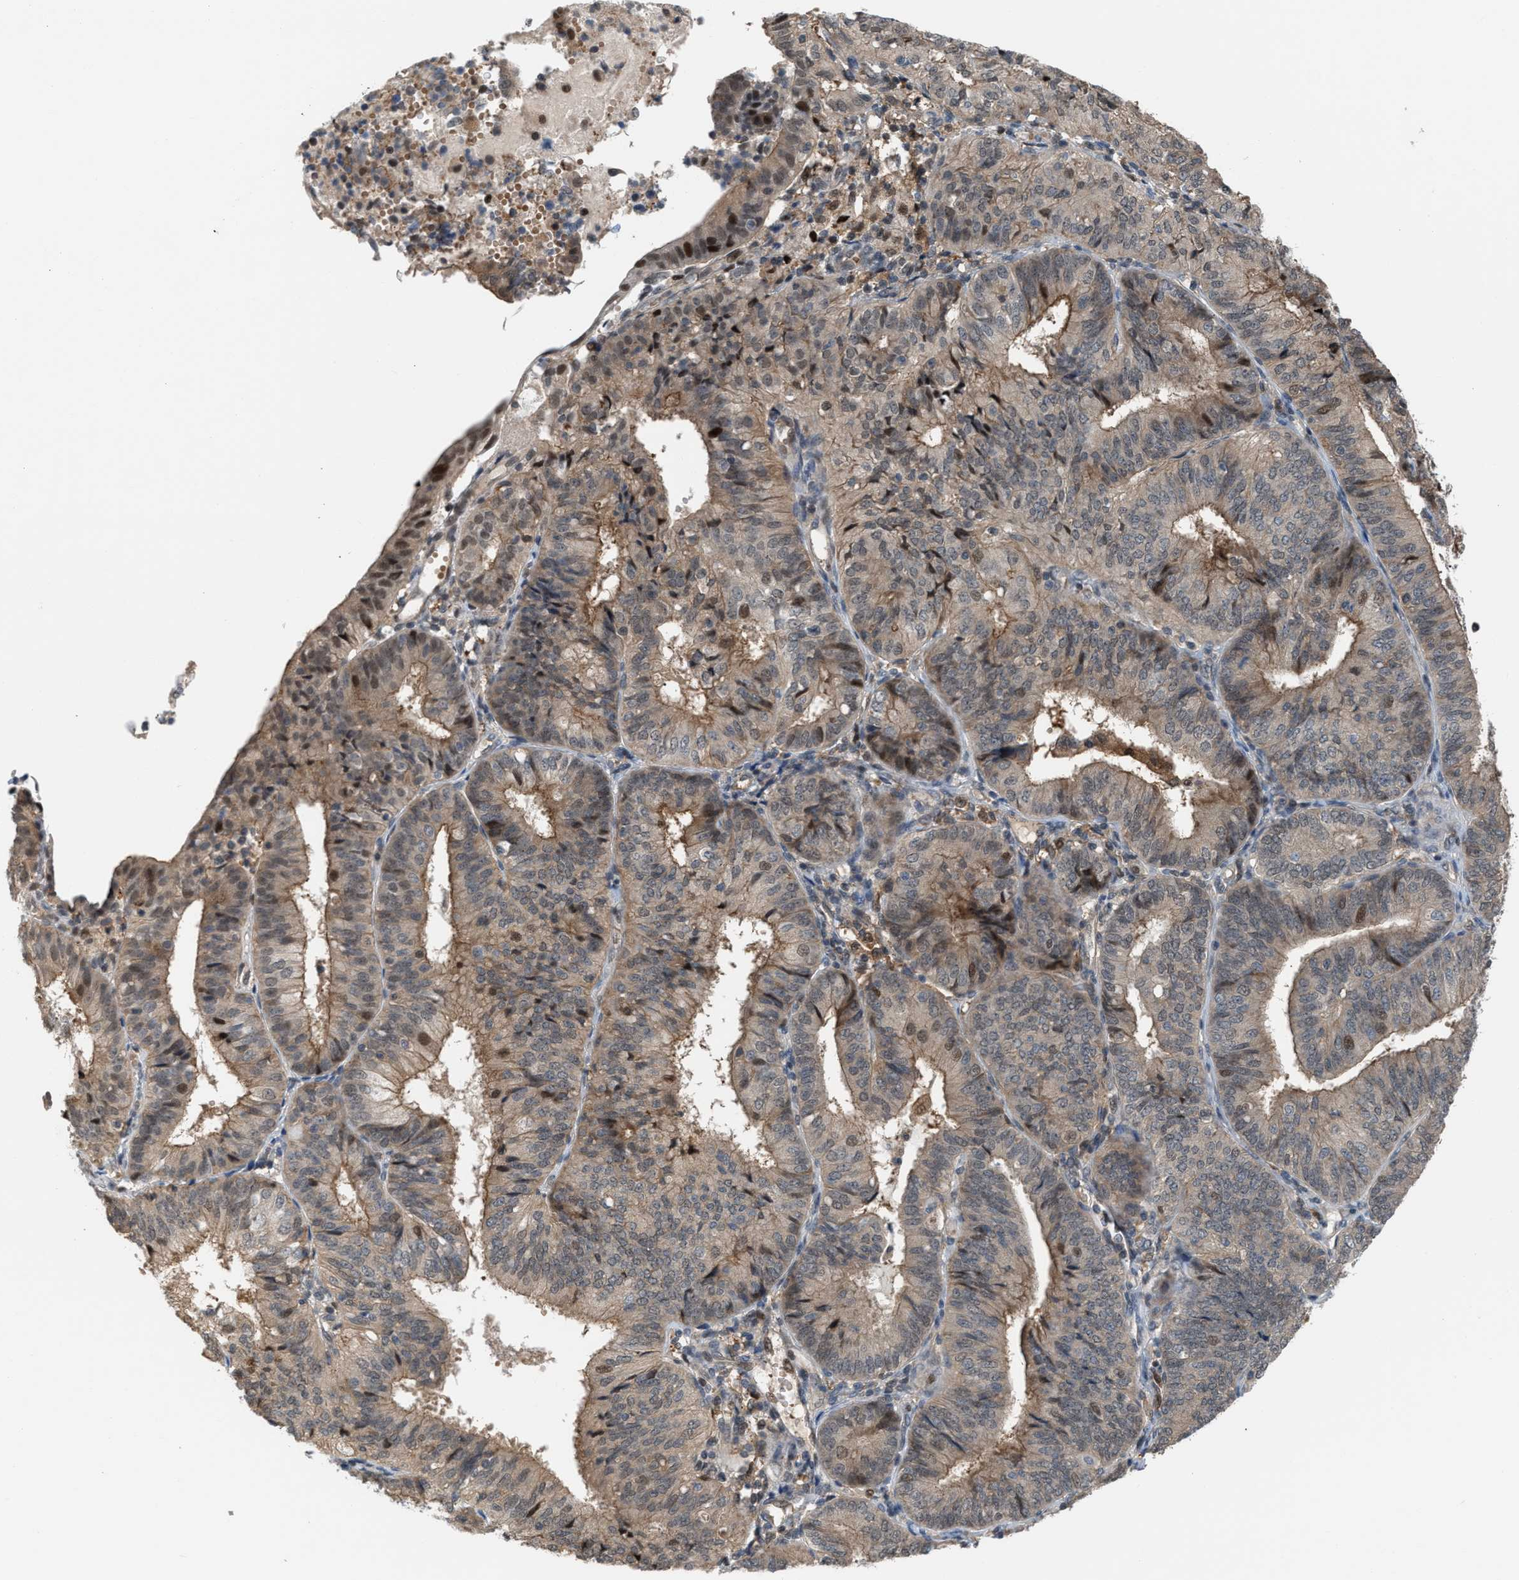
{"staining": {"intensity": "weak", "quantity": ">75%", "location": "cytoplasmic/membranous,nuclear"}, "tissue": "endometrial cancer", "cell_type": "Tumor cells", "image_type": "cancer", "snomed": [{"axis": "morphology", "description": "Adenocarcinoma, NOS"}, {"axis": "topography", "description": "Endometrium"}], "caption": "Tumor cells show low levels of weak cytoplasmic/membranous and nuclear expression in about >75% of cells in adenocarcinoma (endometrial).", "gene": "RFFL", "patient": {"sex": "female", "age": 58}}